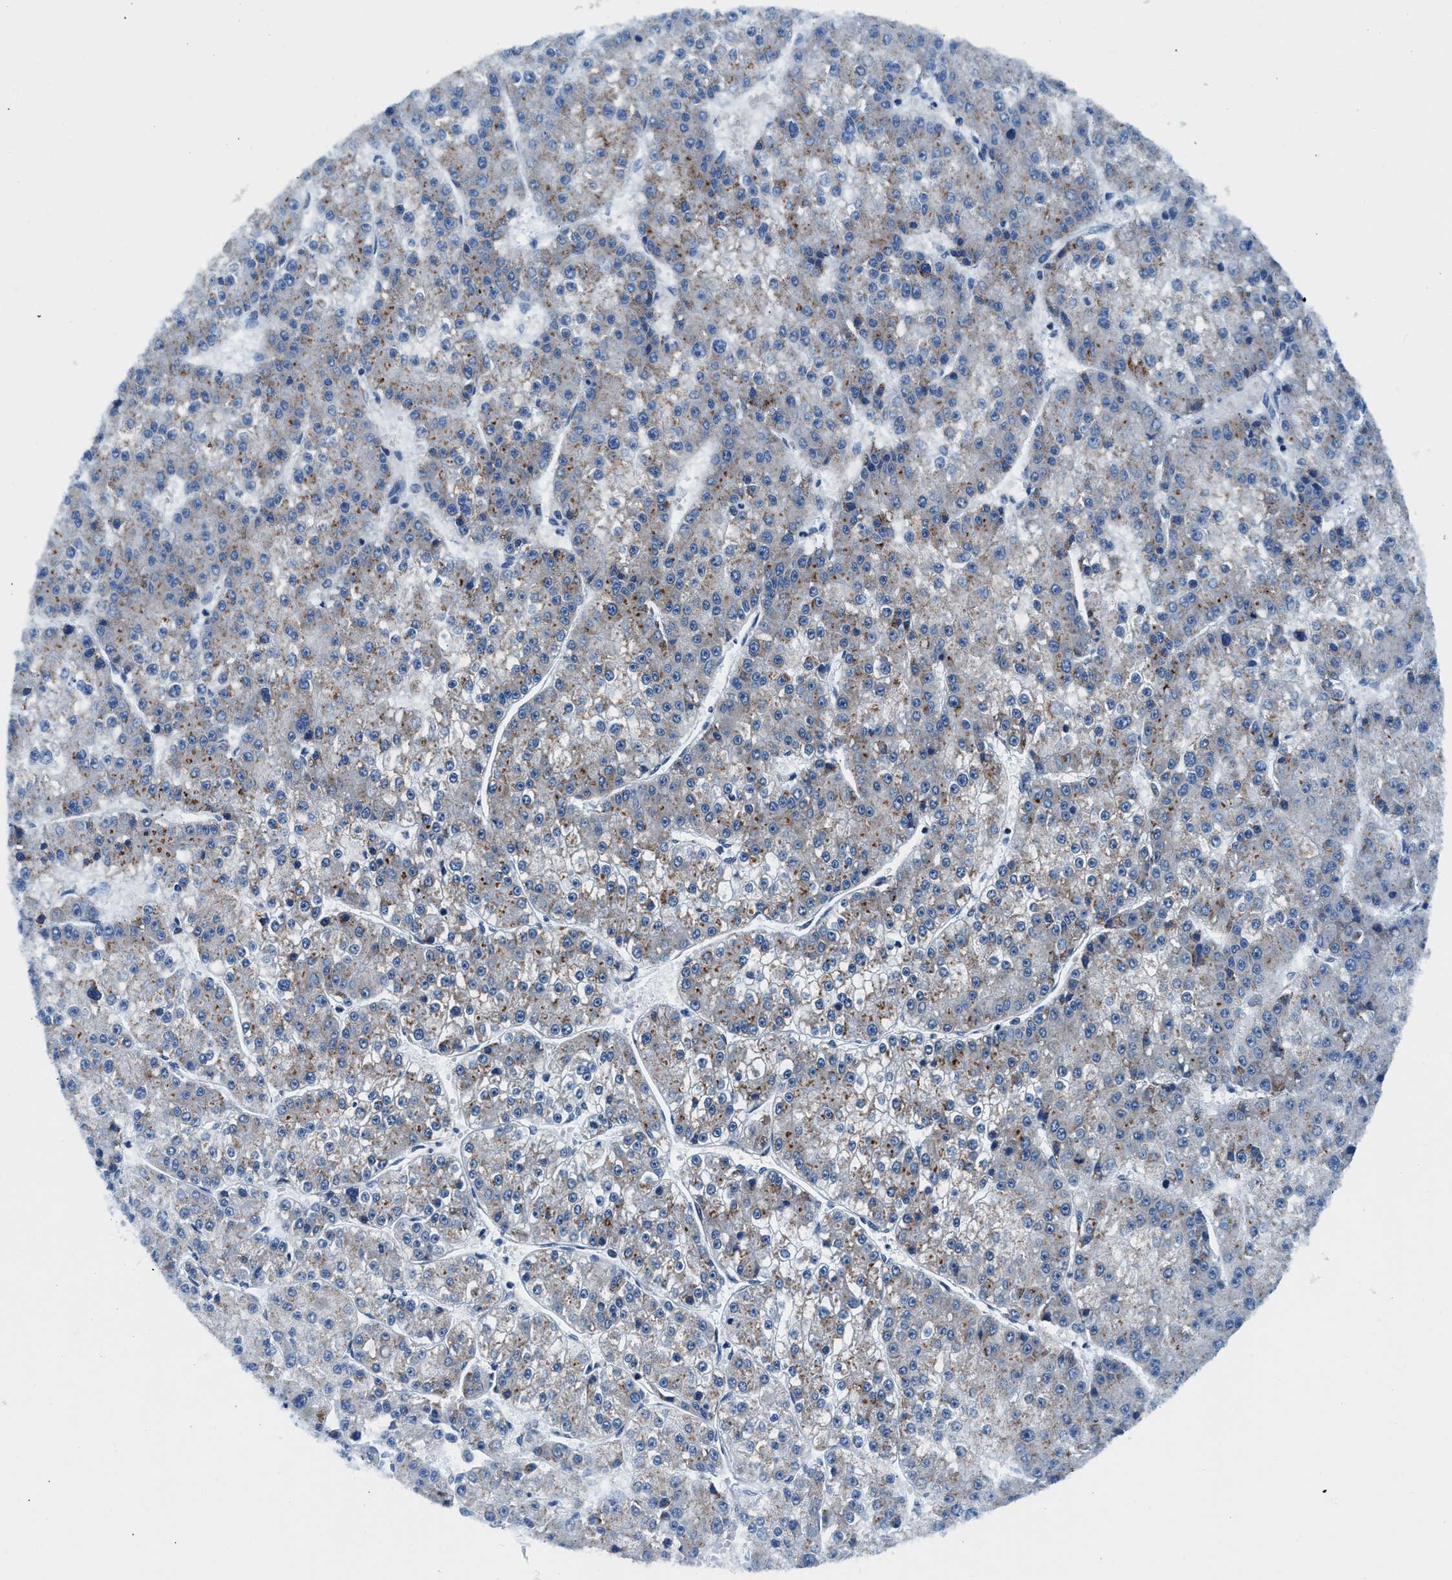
{"staining": {"intensity": "weak", "quantity": "25%-75%", "location": "cytoplasmic/membranous"}, "tissue": "liver cancer", "cell_type": "Tumor cells", "image_type": "cancer", "snomed": [{"axis": "morphology", "description": "Carcinoma, Hepatocellular, NOS"}, {"axis": "topography", "description": "Liver"}], "caption": "Immunohistochemical staining of liver hepatocellular carcinoma shows weak cytoplasmic/membranous protein staining in approximately 25%-75% of tumor cells. (IHC, brightfield microscopy, high magnification).", "gene": "VPS53", "patient": {"sex": "female", "age": 73}}